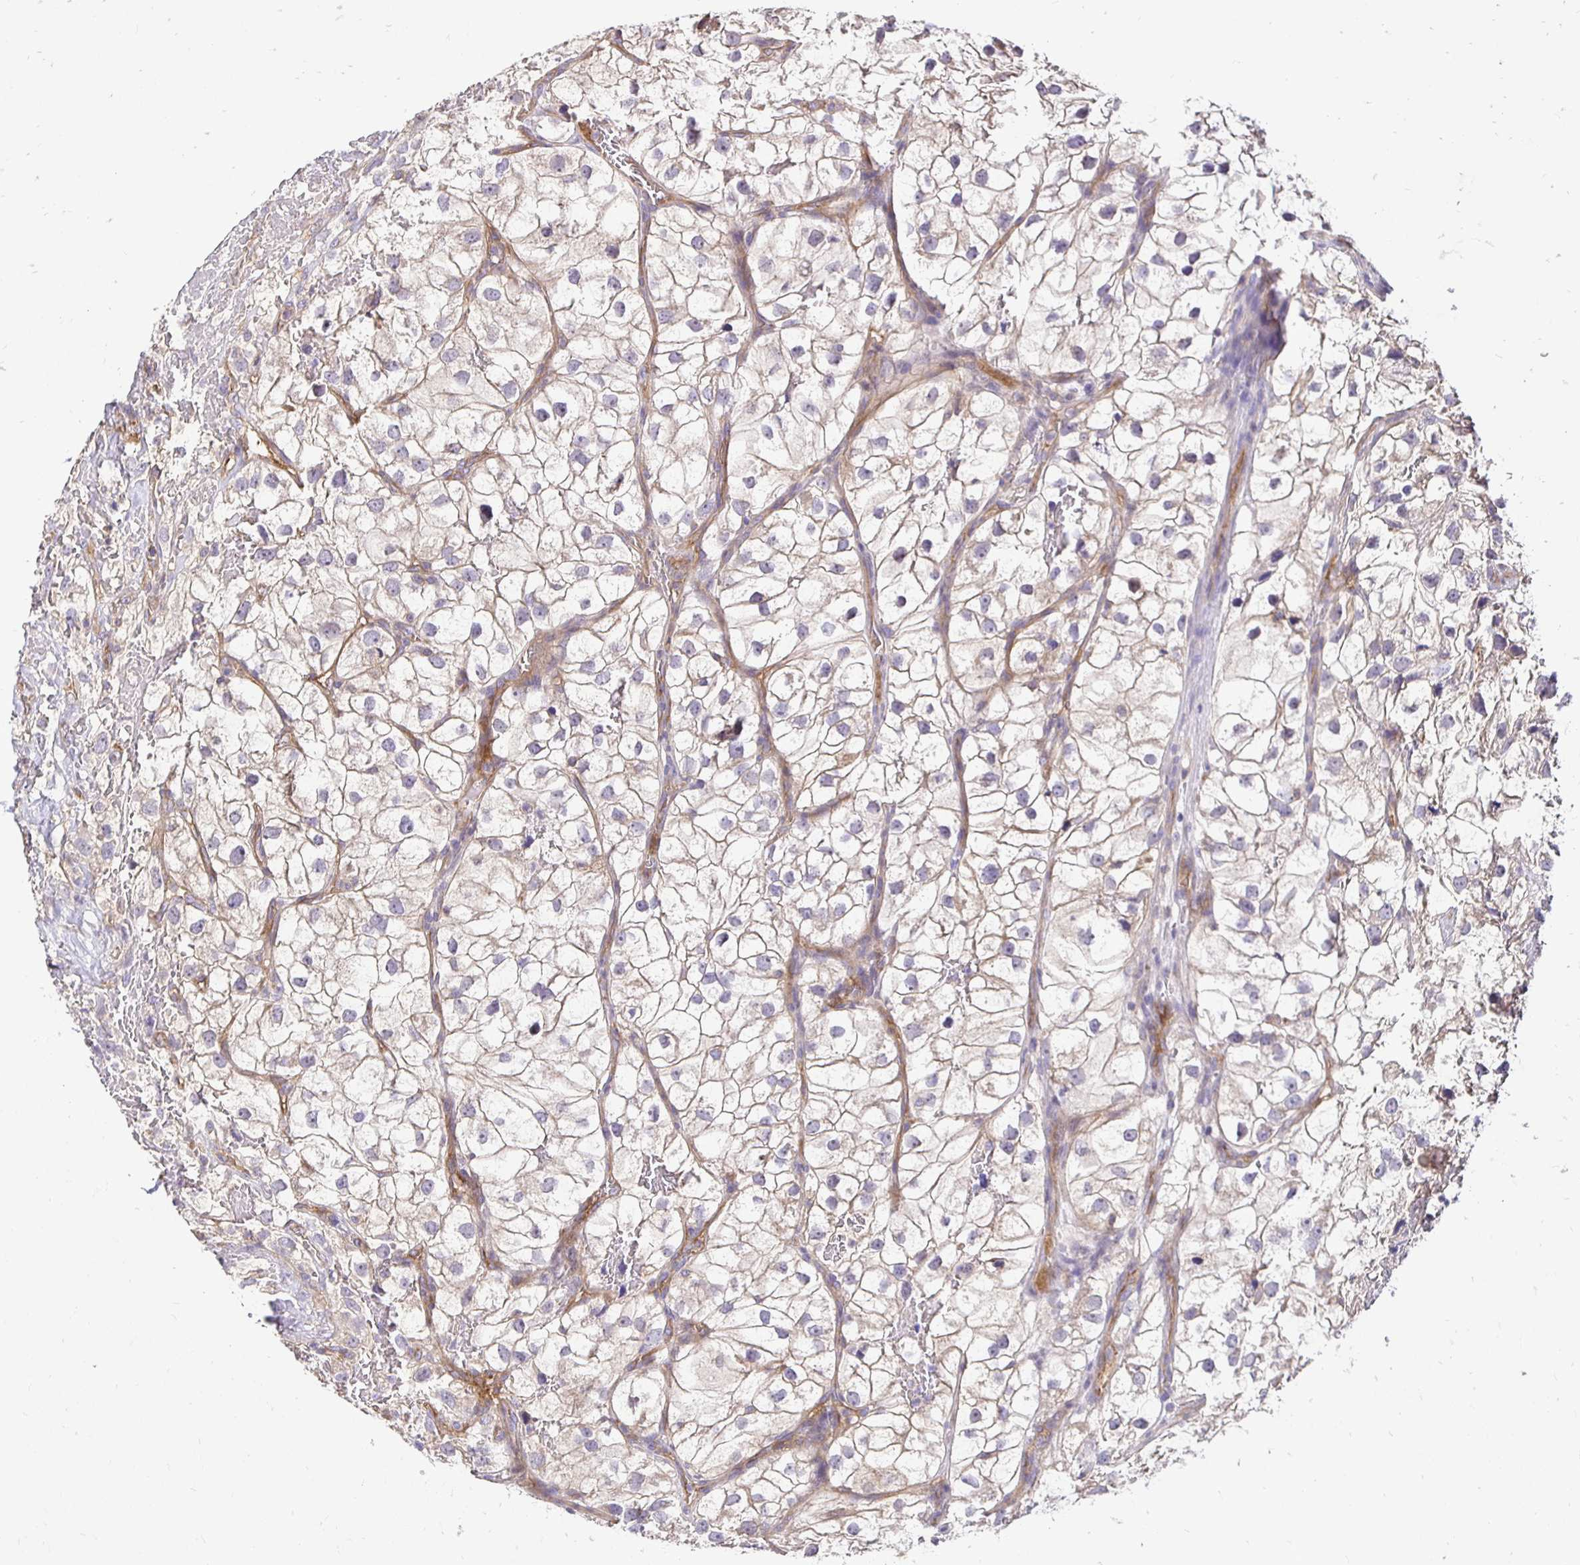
{"staining": {"intensity": "negative", "quantity": "none", "location": "none"}, "tissue": "renal cancer", "cell_type": "Tumor cells", "image_type": "cancer", "snomed": [{"axis": "morphology", "description": "Adenocarcinoma, NOS"}, {"axis": "topography", "description": "Kidney"}], "caption": "Micrograph shows no significant protein positivity in tumor cells of adenocarcinoma (renal).", "gene": "SLC9A1", "patient": {"sex": "male", "age": 59}}